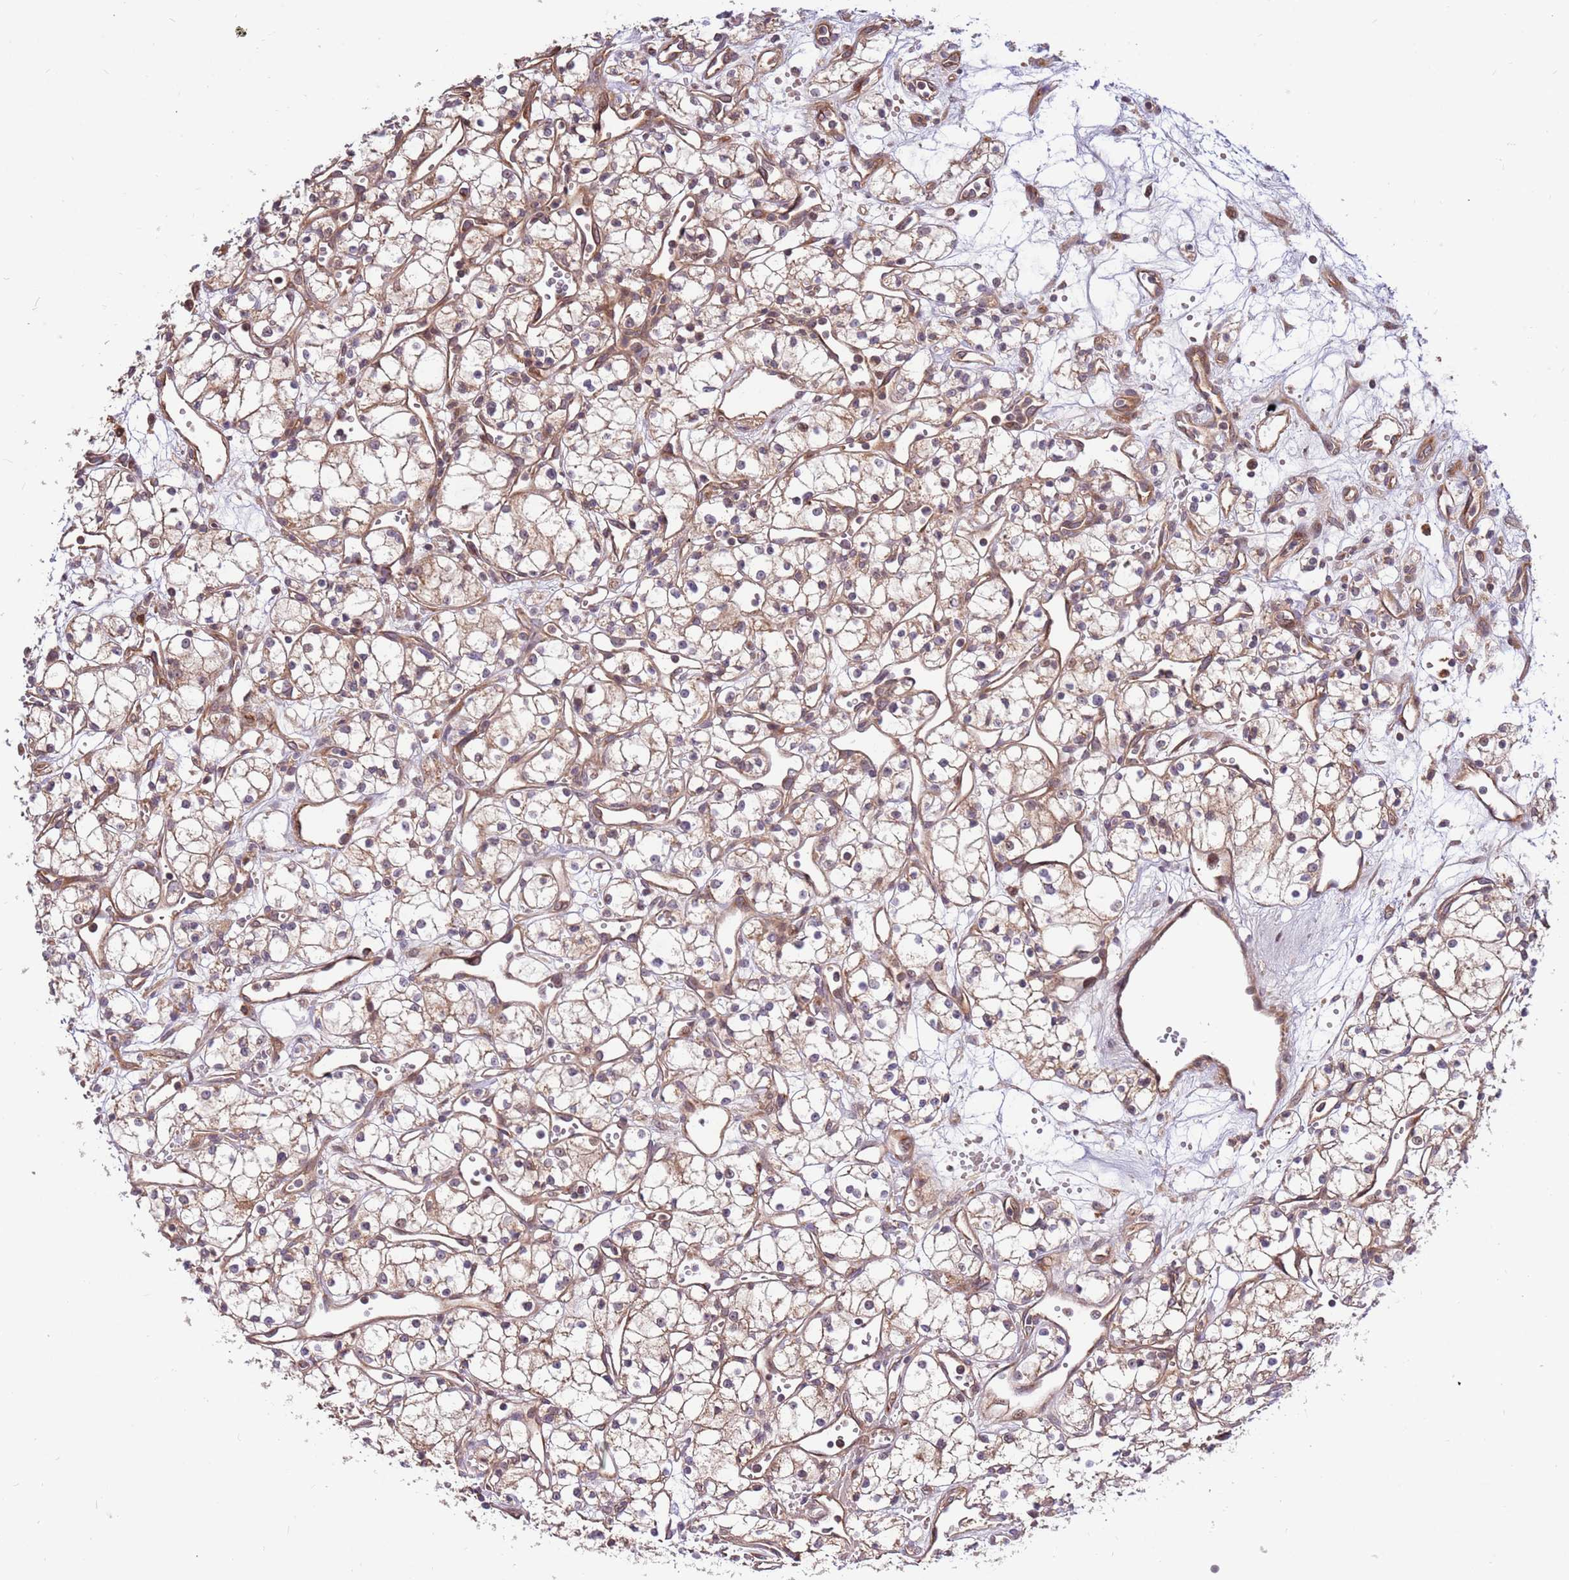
{"staining": {"intensity": "weak", "quantity": "<25%", "location": "cytoplasmic/membranous"}, "tissue": "renal cancer", "cell_type": "Tumor cells", "image_type": "cancer", "snomed": [{"axis": "morphology", "description": "Adenocarcinoma, NOS"}, {"axis": "topography", "description": "Kidney"}], "caption": "Immunohistochemistry (IHC) photomicrograph of human renal cancer stained for a protein (brown), which demonstrates no expression in tumor cells. (DAB immunohistochemistry (IHC), high magnification).", "gene": "HAUS3", "patient": {"sex": "male", "age": 59}}